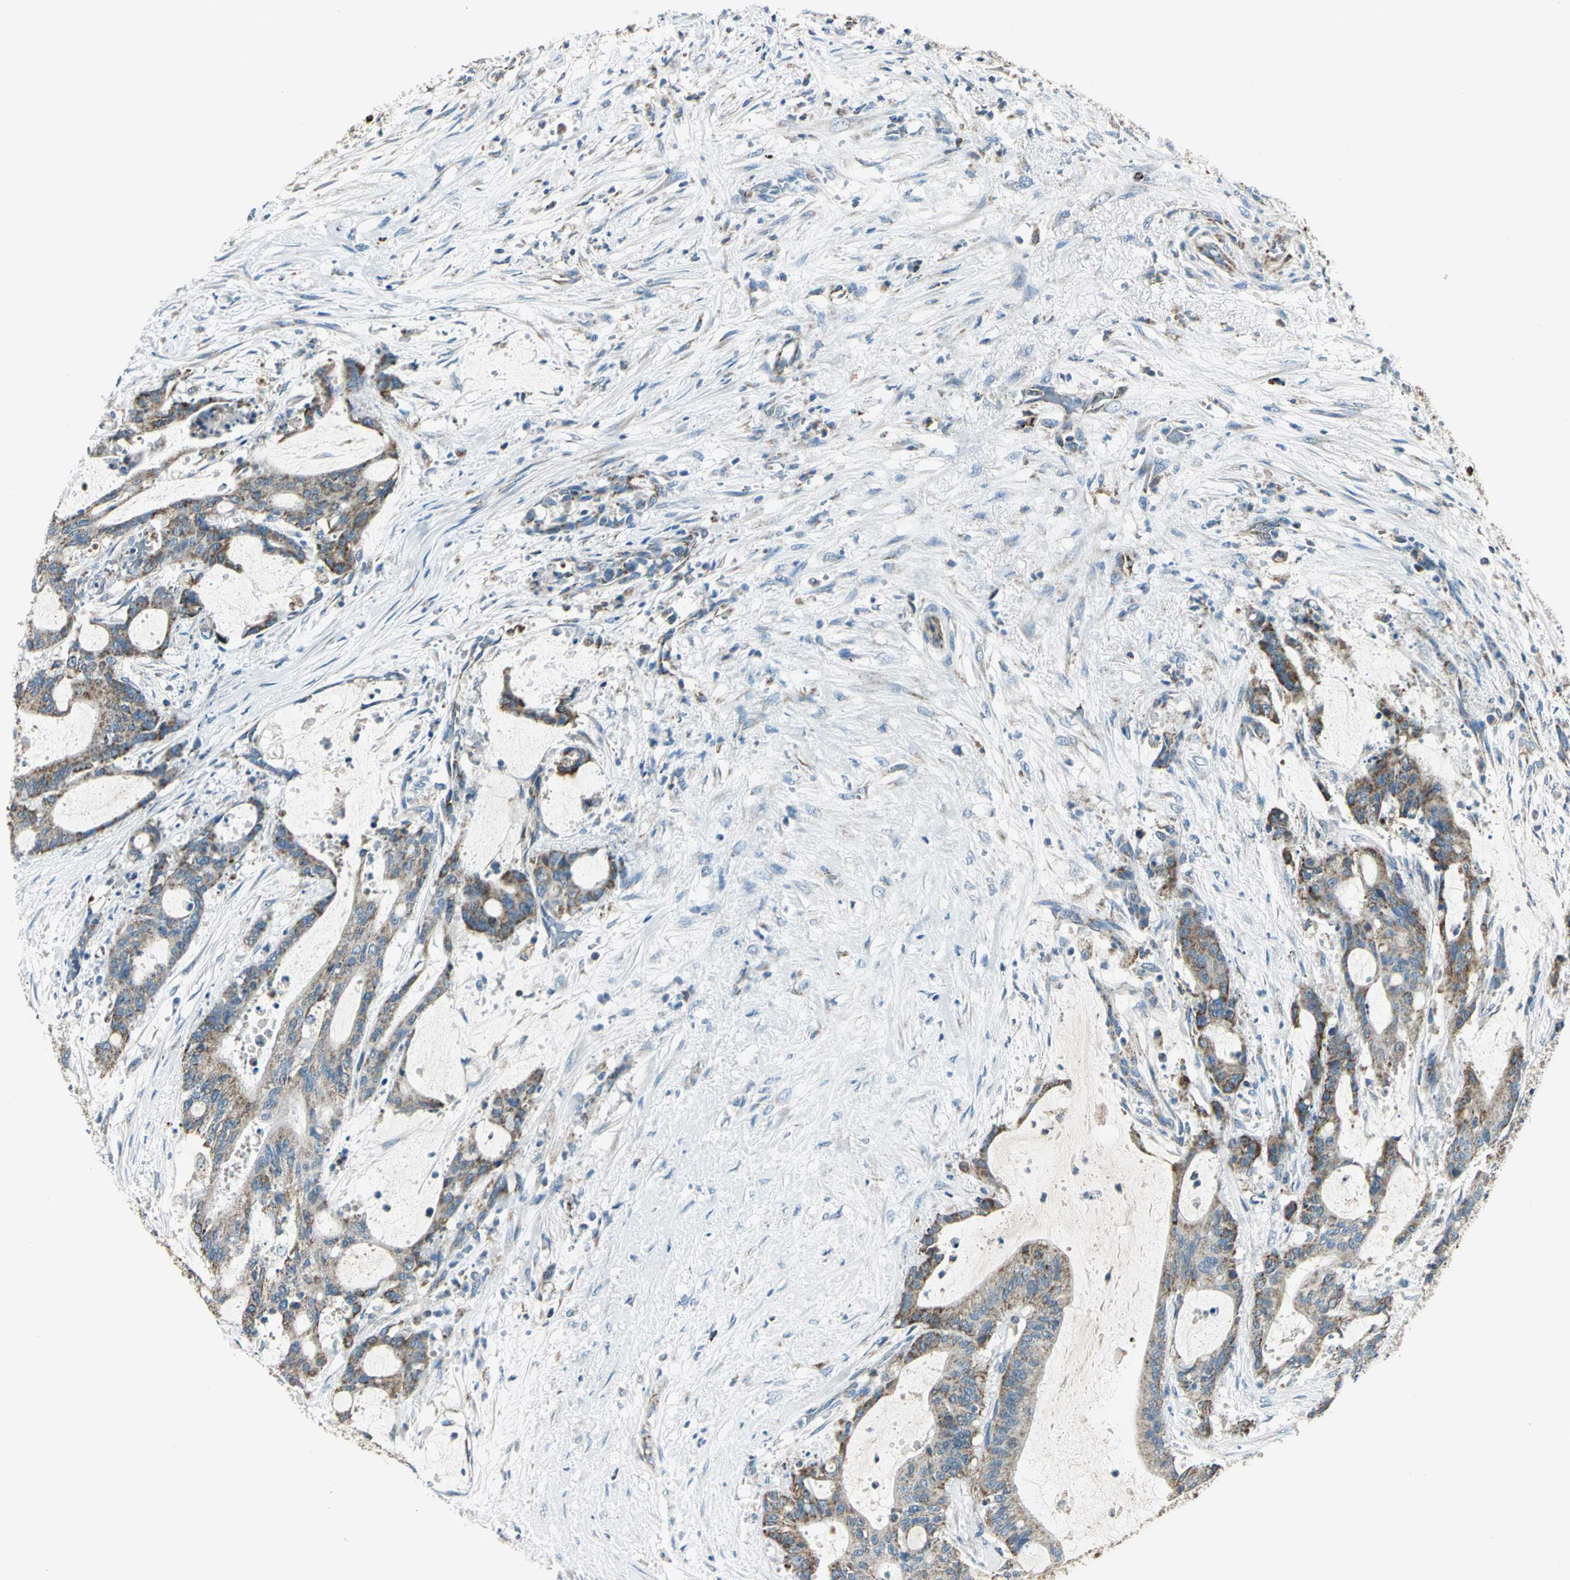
{"staining": {"intensity": "strong", "quantity": ">75%", "location": "cytoplasmic/membranous"}, "tissue": "liver cancer", "cell_type": "Tumor cells", "image_type": "cancer", "snomed": [{"axis": "morphology", "description": "Cholangiocarcinoma"}, {"axis": "topography", "description": "Liver"}], "caption": "Immunohistochemical staining of human cholangiocarcinoma (liver) displays high levels of strong cytoplasmic/membranous positivity in about >75% of tumor cells.", "gene": "ACADM", "patient": {"sex": "female", "age": 73}}